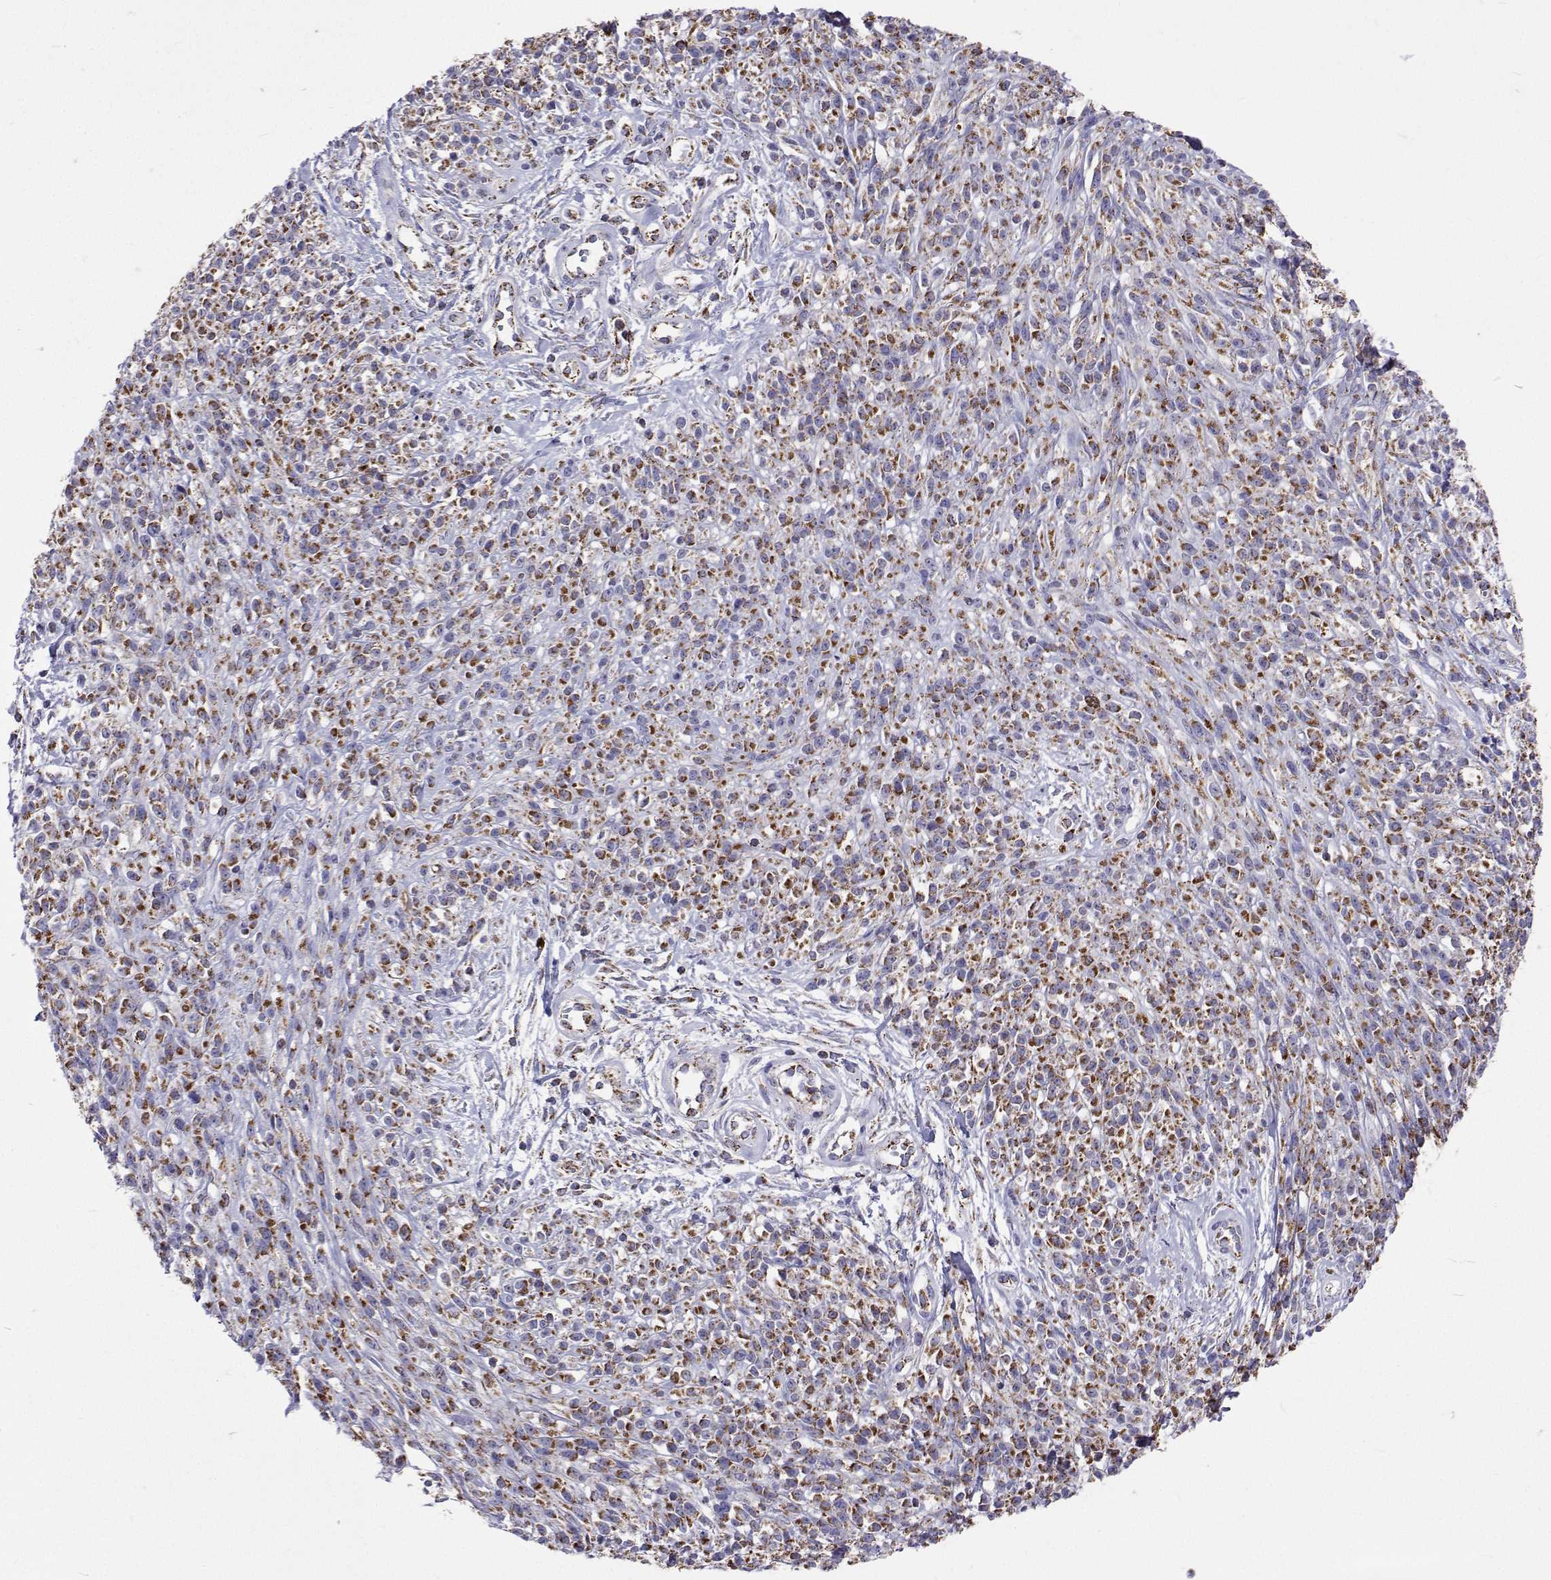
{"staining": {"intensity": "strong", "quantity": "25%-75%", "location": "cytoplasmic/membranous"}, "tissue": "melanoma", "cell_type": "Tumor cells", "image_type": "cancer", "snomed": [{"axis": "morphology", "description": "Malignant melanoma, NOS"}, {"axis": "topography", "description": "Skin"}, {"axis": "topography", "description": "Skin of trunk"}], "caption": "A histopathology image showing strong cytoplasmic/membranous staining in approximately 25%-75% of tumor cells in melanoma, as visualized by brown immunohistochemical staining.", "gene": "MCCC2", "patient": {"sex": "male", "age": 74}}